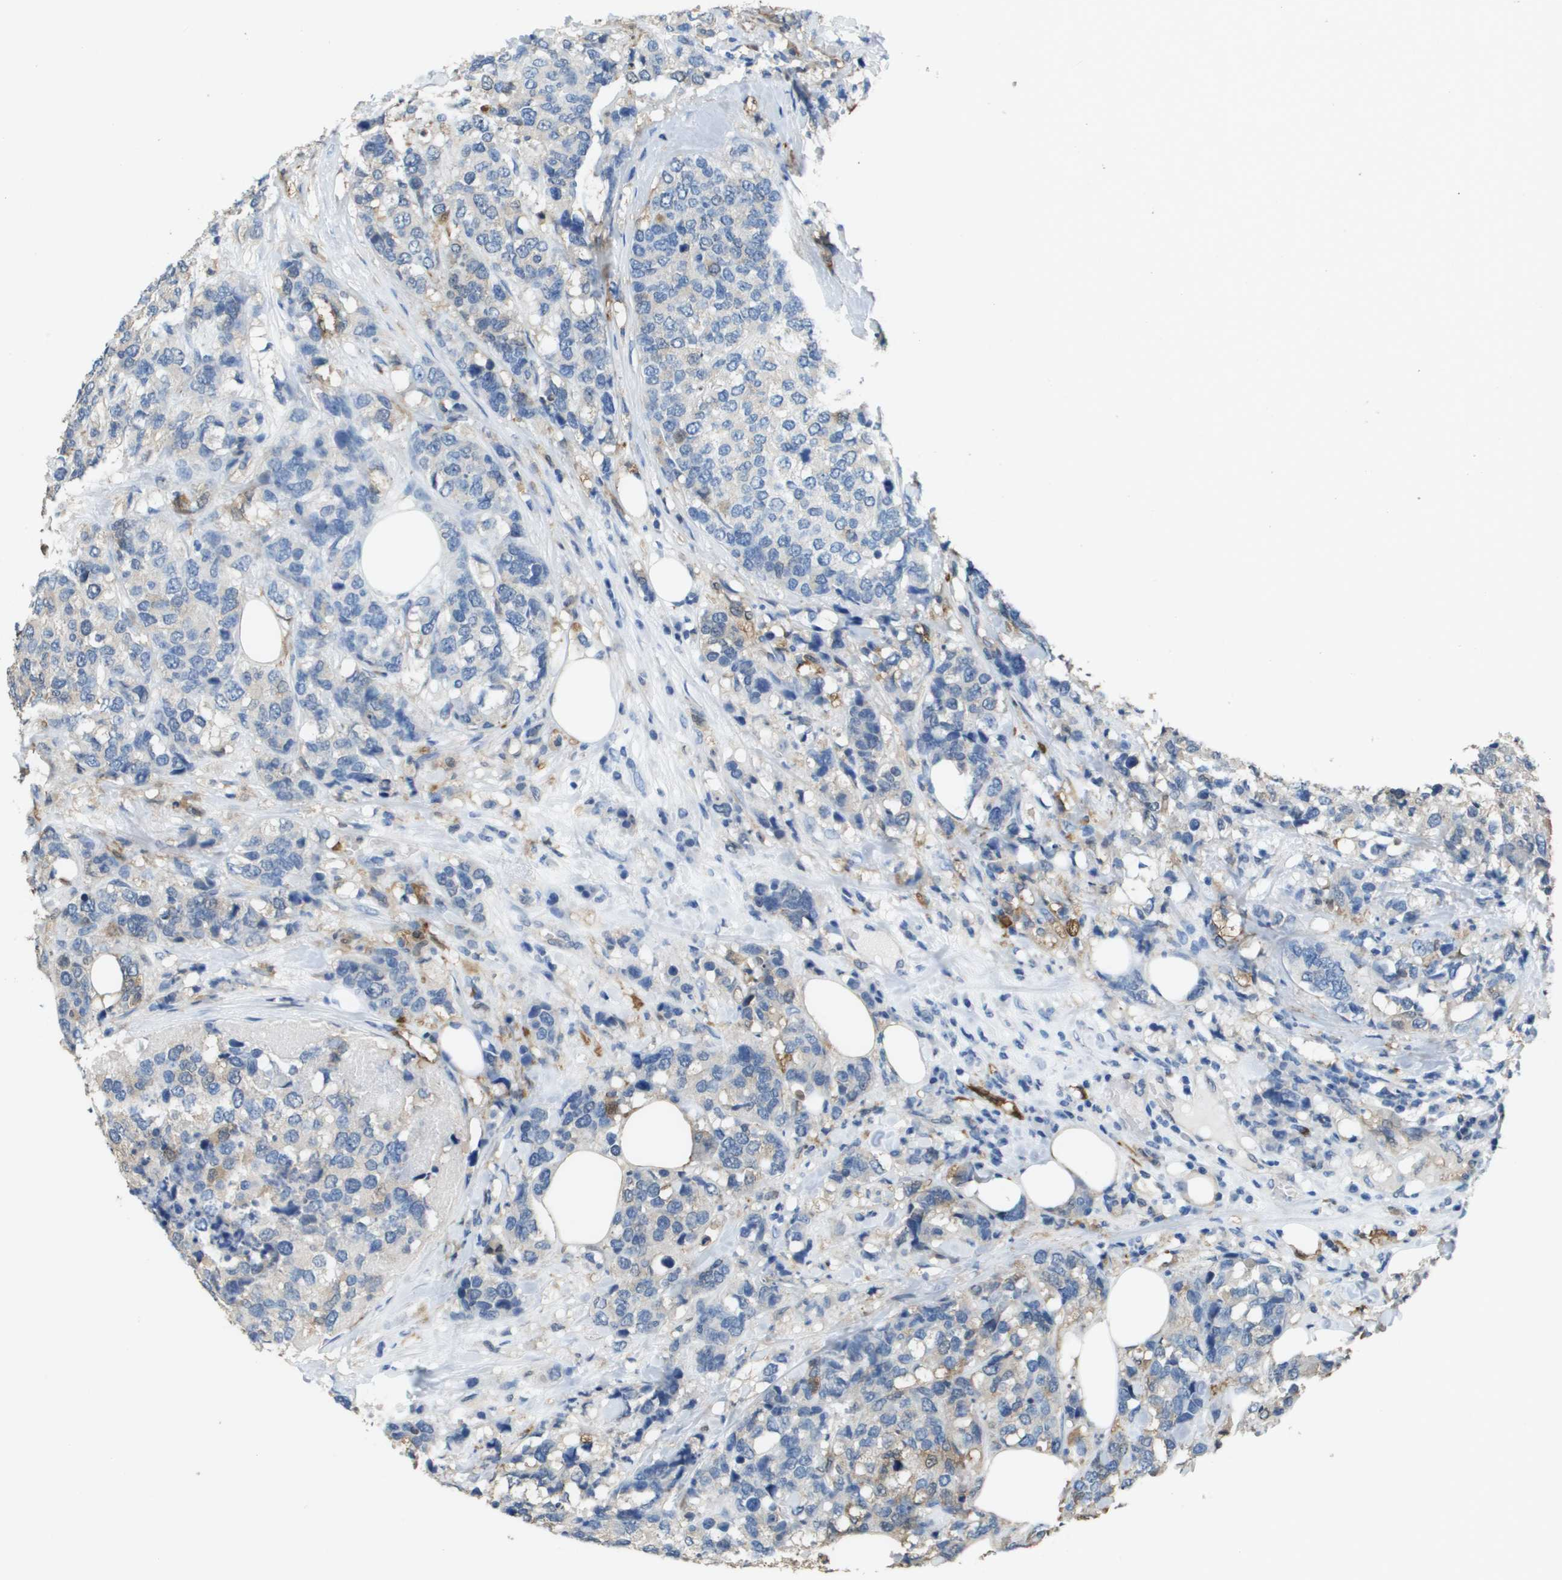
{"staining": {"intensity": "weak", "quantity": "<25%", "location": "cytoplasmic/membranous"}, "tissue": "breast cancer", "cell_type": "Tumor cells", "image_type": "cancer", "snomed": [{"axis": "morphology", "description": "Lobular carcinoma"}, {"axis": "topography", "description": "Breast"}], "caption": "High power microscopy photomicrograph of an immunohistochemistry (IHC) histopathology image of breast cancer (lobular carcinoma), revealing no significant staining in tumor cells.", "gene": "FABP5", "patient": {"sex": "female", "age": 59}}